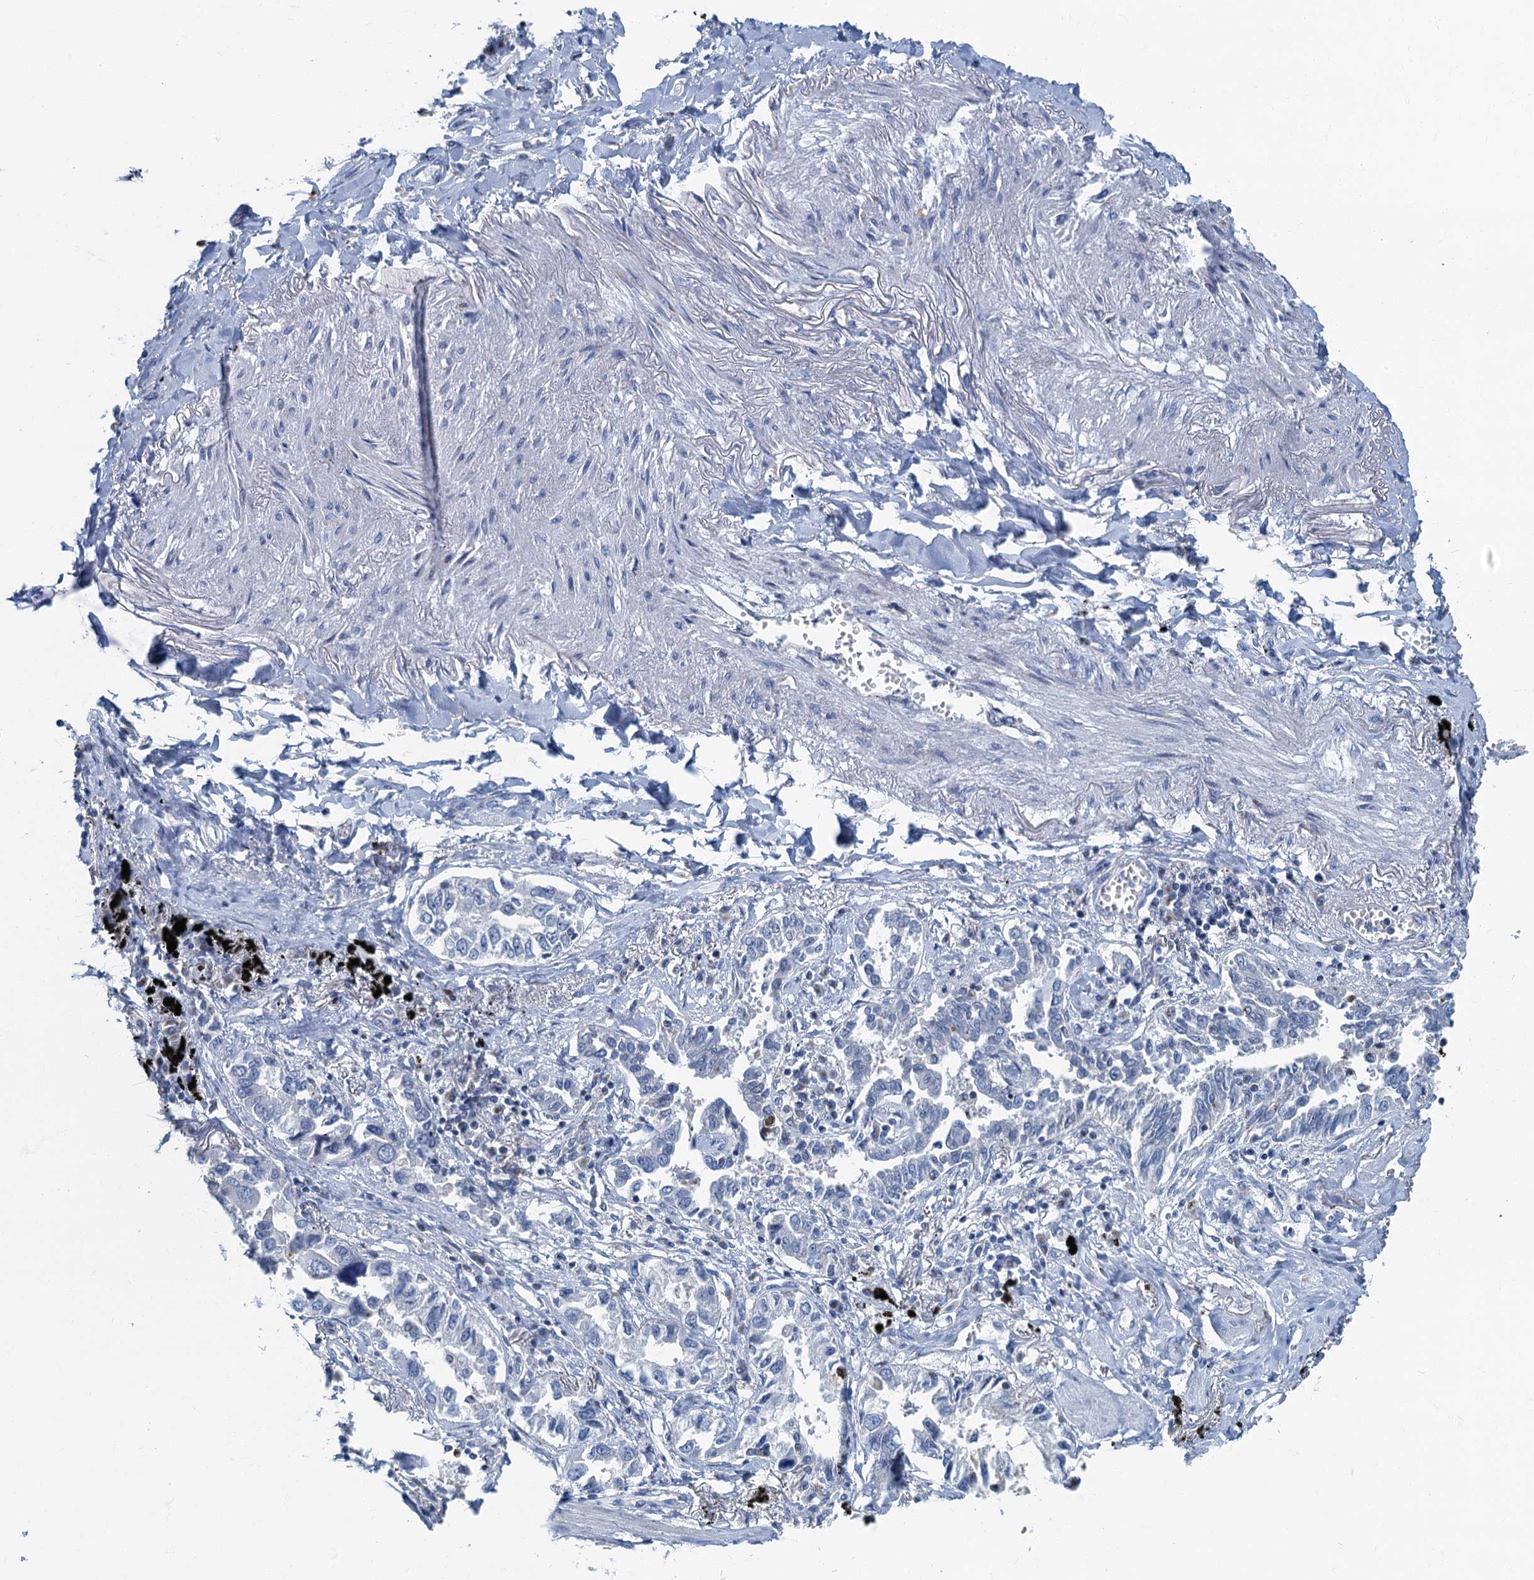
{"staining": {"intensity": "negative", "quantity": "none", "location": "none"}, "tissue": "lung cancer", "cell_type": "Tumor cells", "image_type": "cancer", "snomed": [{"axis": "morphology", "description": "Adenocarcinoma, NOS"}, {"axis": "topography", "description": "Lung"}], "caption": "Human lung cancer (adenocarcinoma) stained for a protein using IHC reveals no staining in tumor cells.", "gene": "LYPD3", "patient": {"sex": "male", "age": 67}}